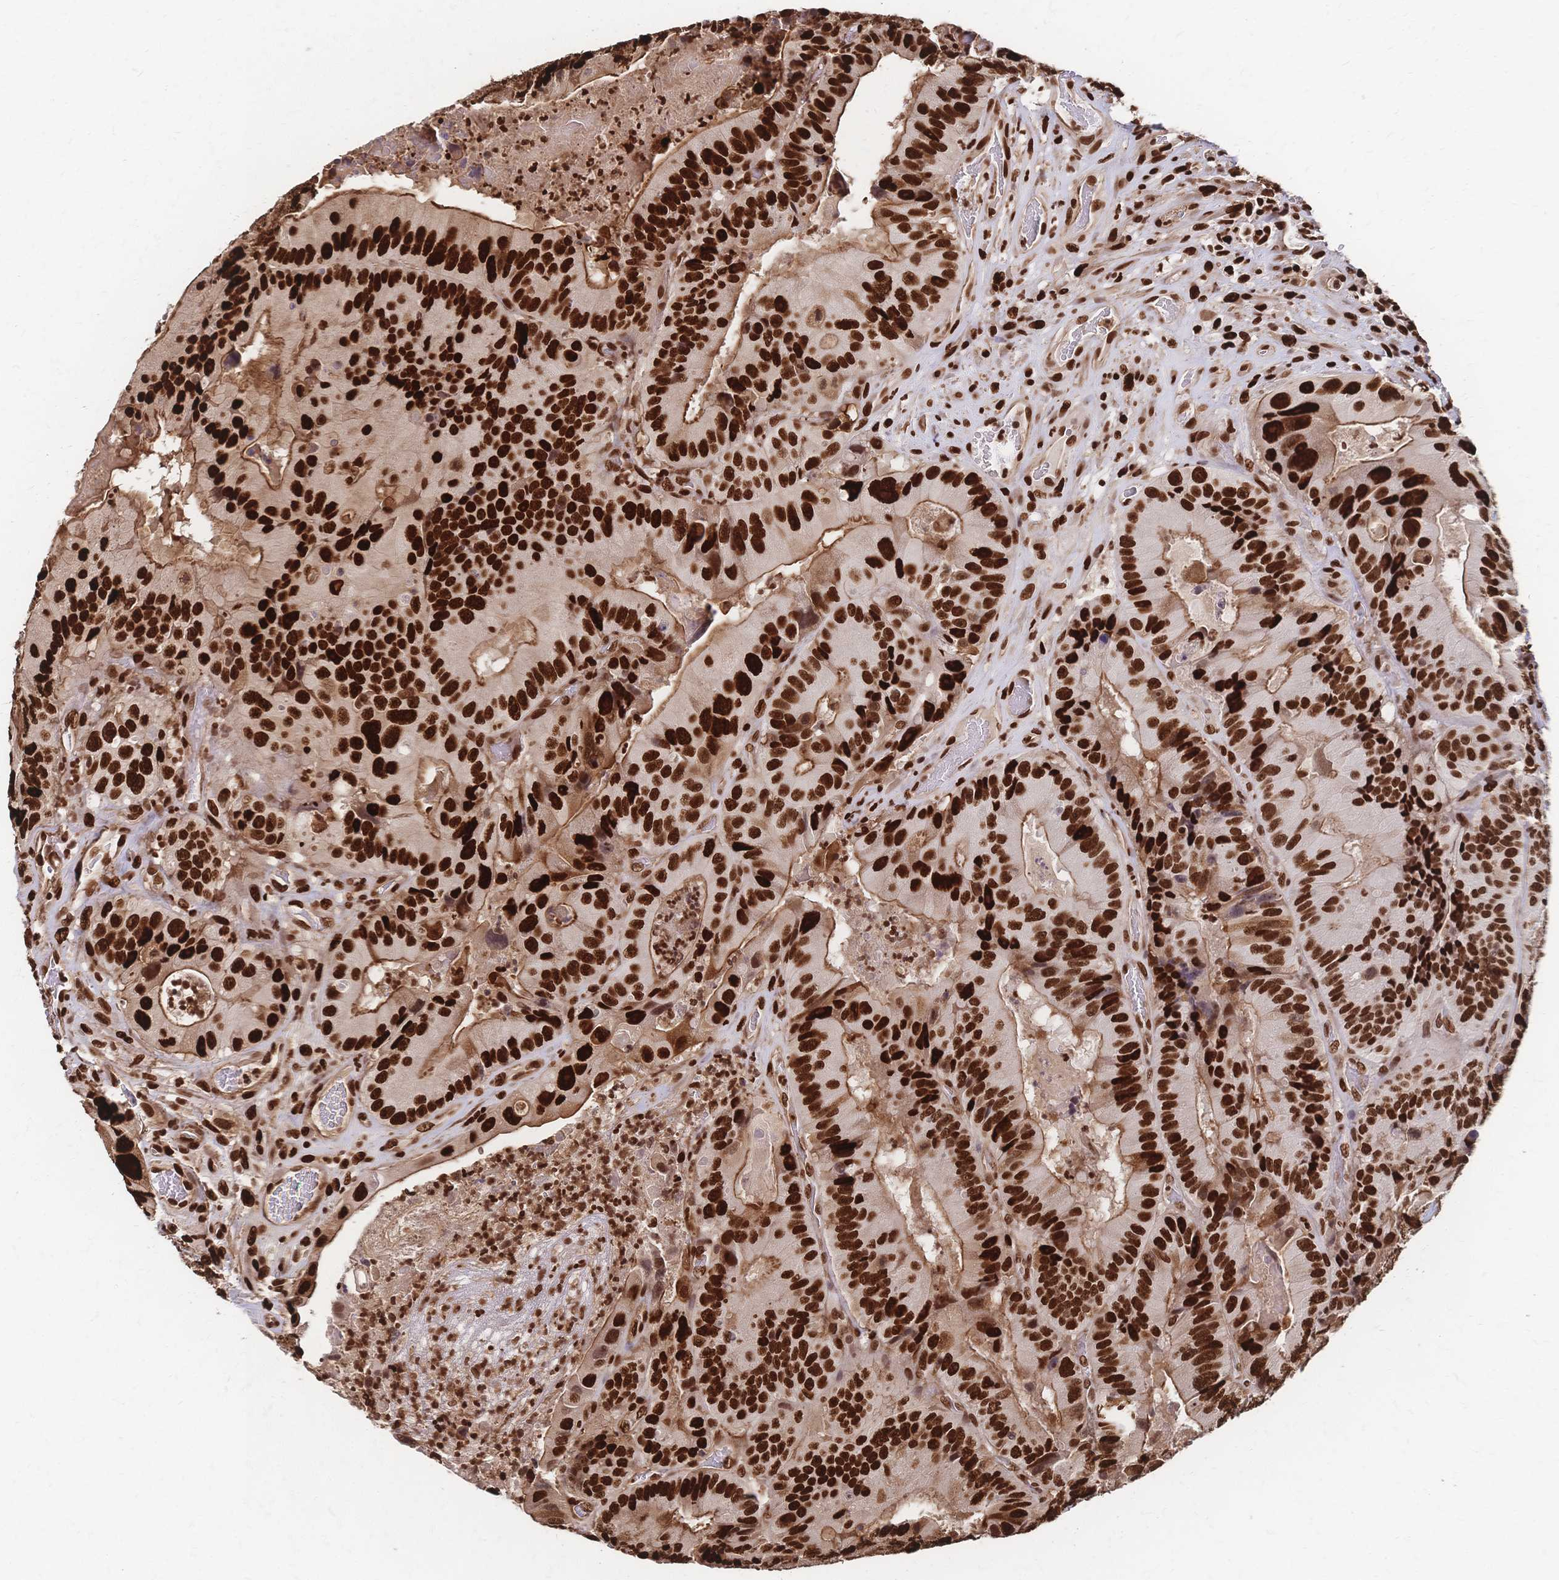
{"staining": {"intensity": "strong", "quantity": ">75%", "location": "cytoplasmic/membranous,nuclear"}, "tissue": "colorectal cancer", "cell_type": "Tumor cells", "image_type": "cancer", "snomed": [{"axis": "morphology", "description": "Adenocarcinoma, NOS"}, {"axis": "topography", "description": "Colon"}], "caption": "Human colorectal adenocarcinoma stained for a protein (brown) exhibits strong cytoplasmic/membranous and nuclear positive expression in about >75% of tumor cells.", "gene": "HDGF", "patient": {"sex": "female", "age": 86}}